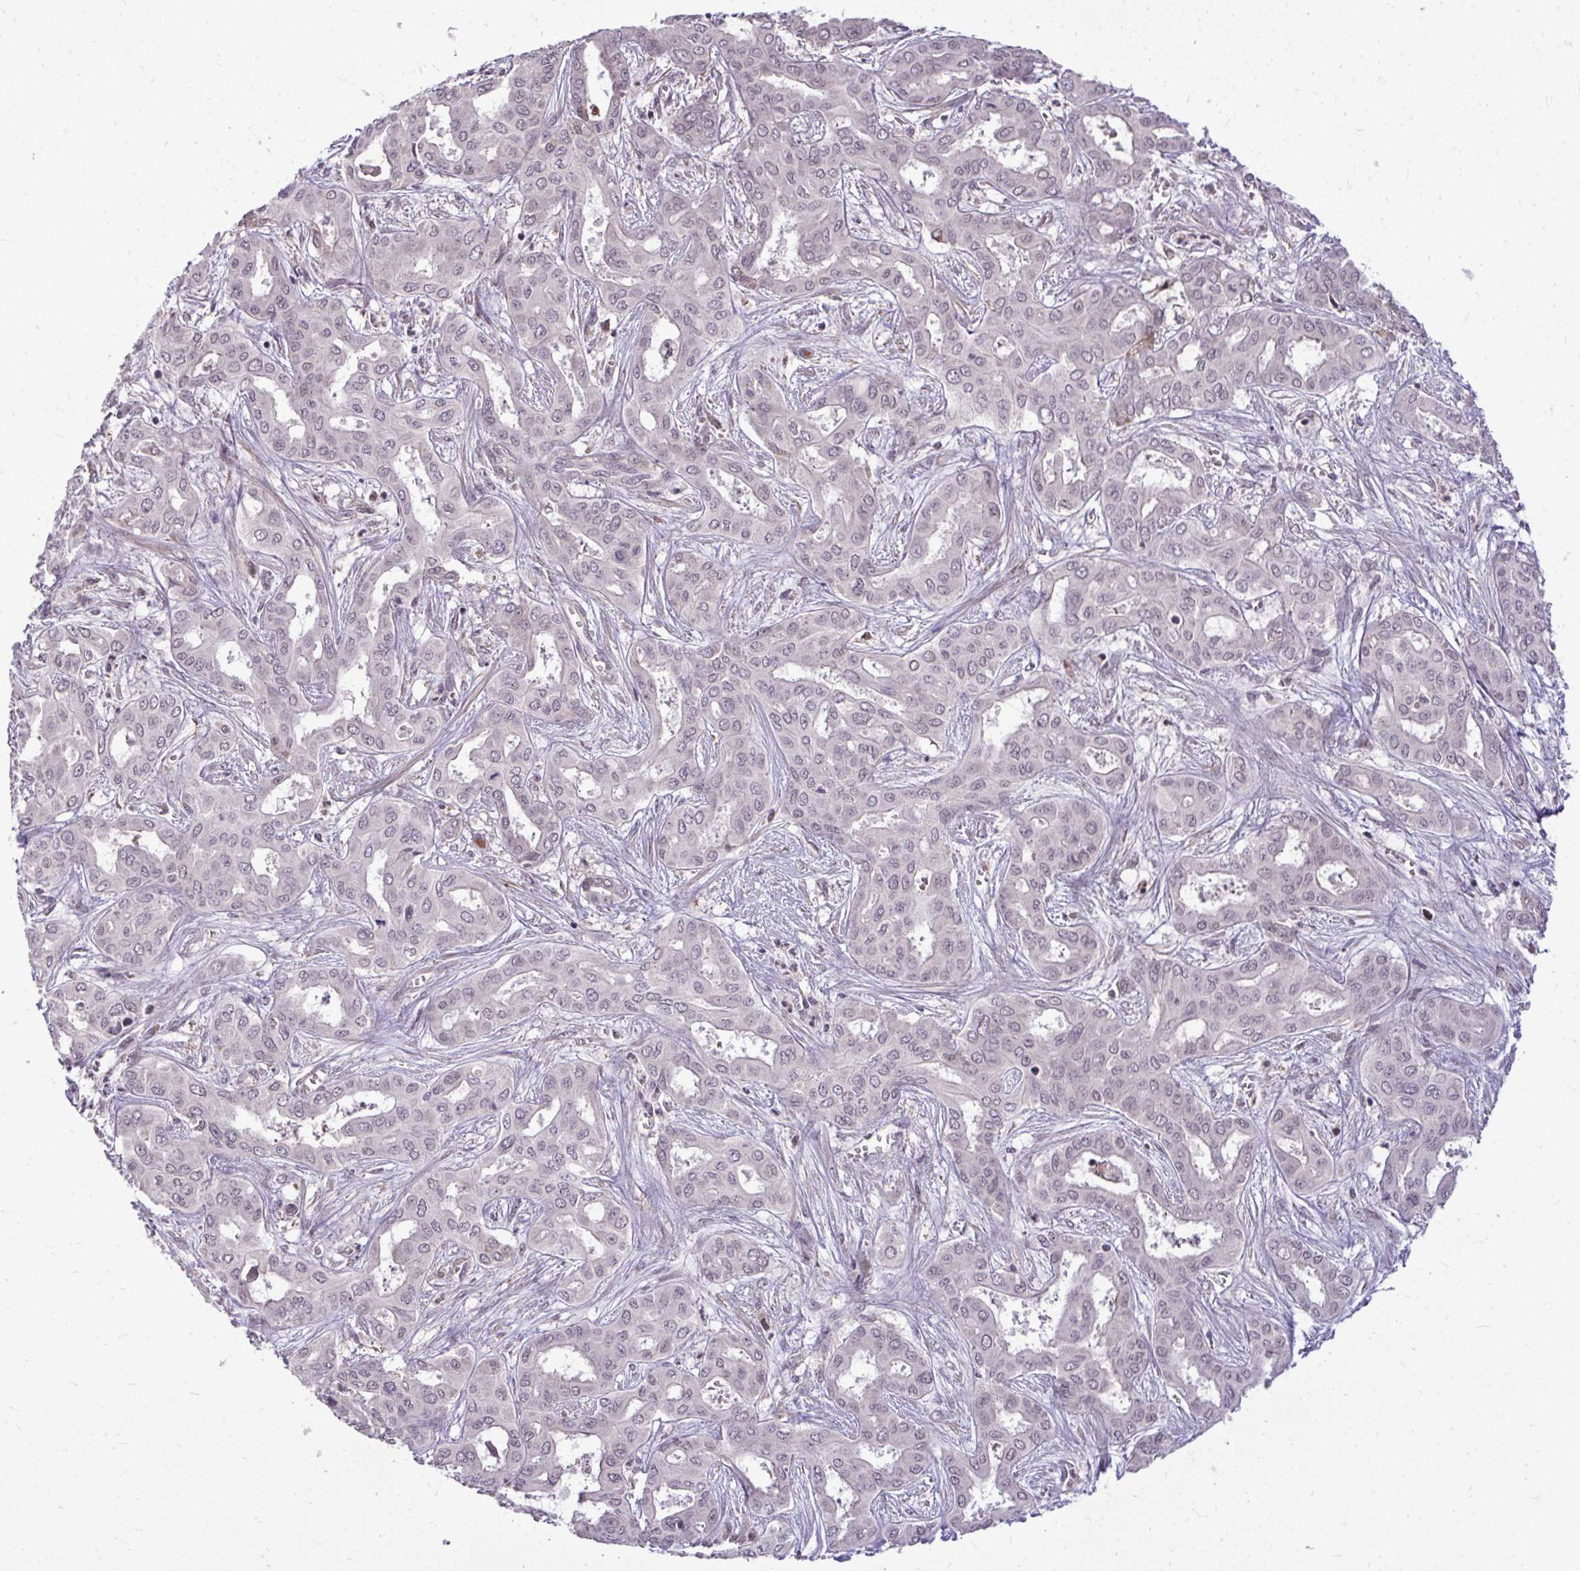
{"staining": {"intensity": "weak", "quantity": "25%-75%", "location": "nuclear"}, "tissue": "liver cancer", "cell_type": "Tumor cells", "image_type": "cancer", "snomed": [{"axis": "morphology", "description": "Cholangiocarcinoma"}, {"axis": "topography", "description": "Liver"}], "caption": "This is an image of immunohistochemistry staining of liver cholangiocarcinoma, which shows weak expression in the nuclear of tumor cells.", "gene": "ZSCAN9", "patient": {"sex": "female", "age": 64}}